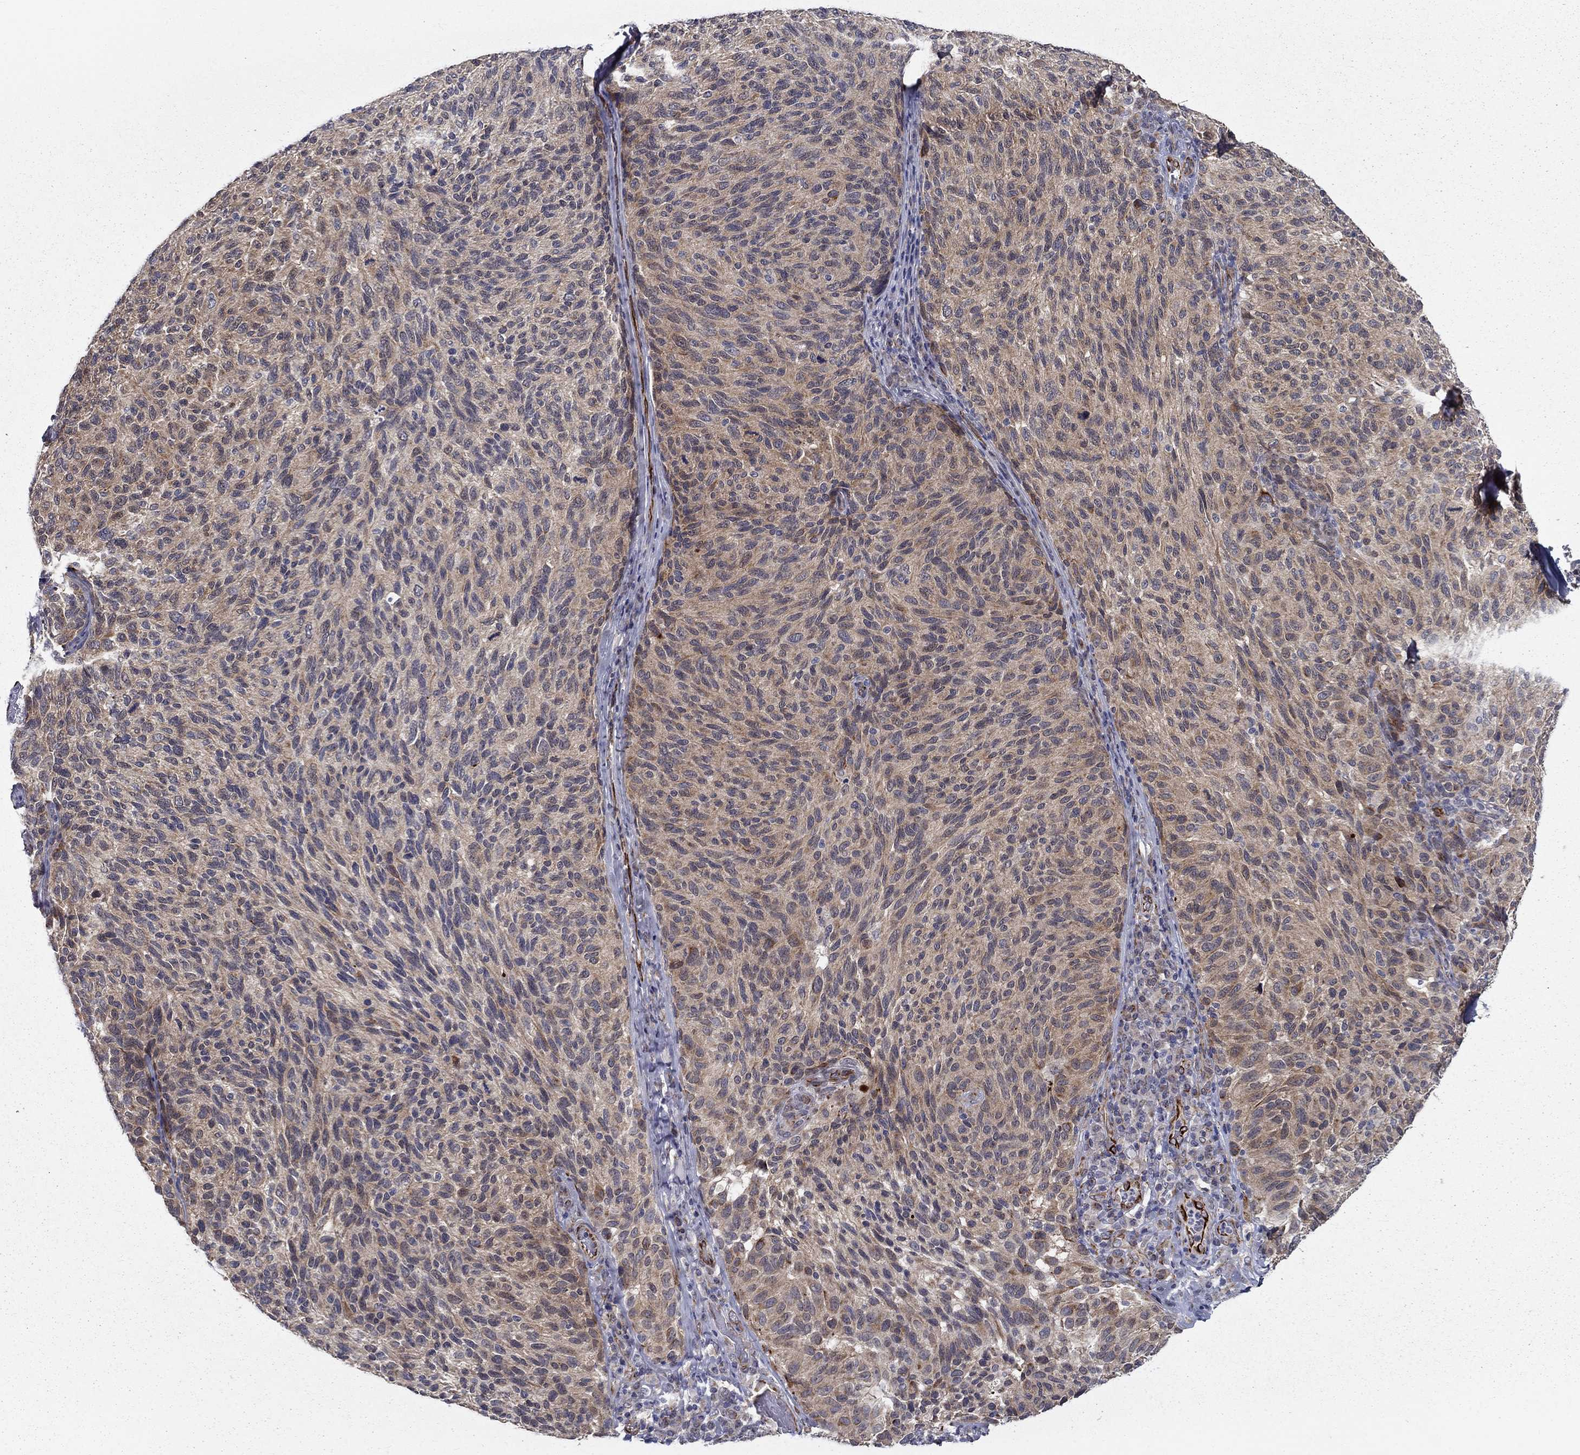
{"staining": {"intensity": "weak", "quantity": ">75%", "location": "cytoplasmic/membranous"}, "tissue": "melanoma", "cell_type": "Tumor cells", "image_type": "cancer", "snomed": [{"axis": "morphology", "description": "Malignant melanoma, NOS"}, {"axis": "topography", "description": "Skin"}], "caption": "A histopathology image of malignant melanoma stained for a protein demonstrates weak cytoplasmic/membranous brown staining in tumor cells.", "gene": "LACTB2", "patient": {"sex": "female", "age": 73}}